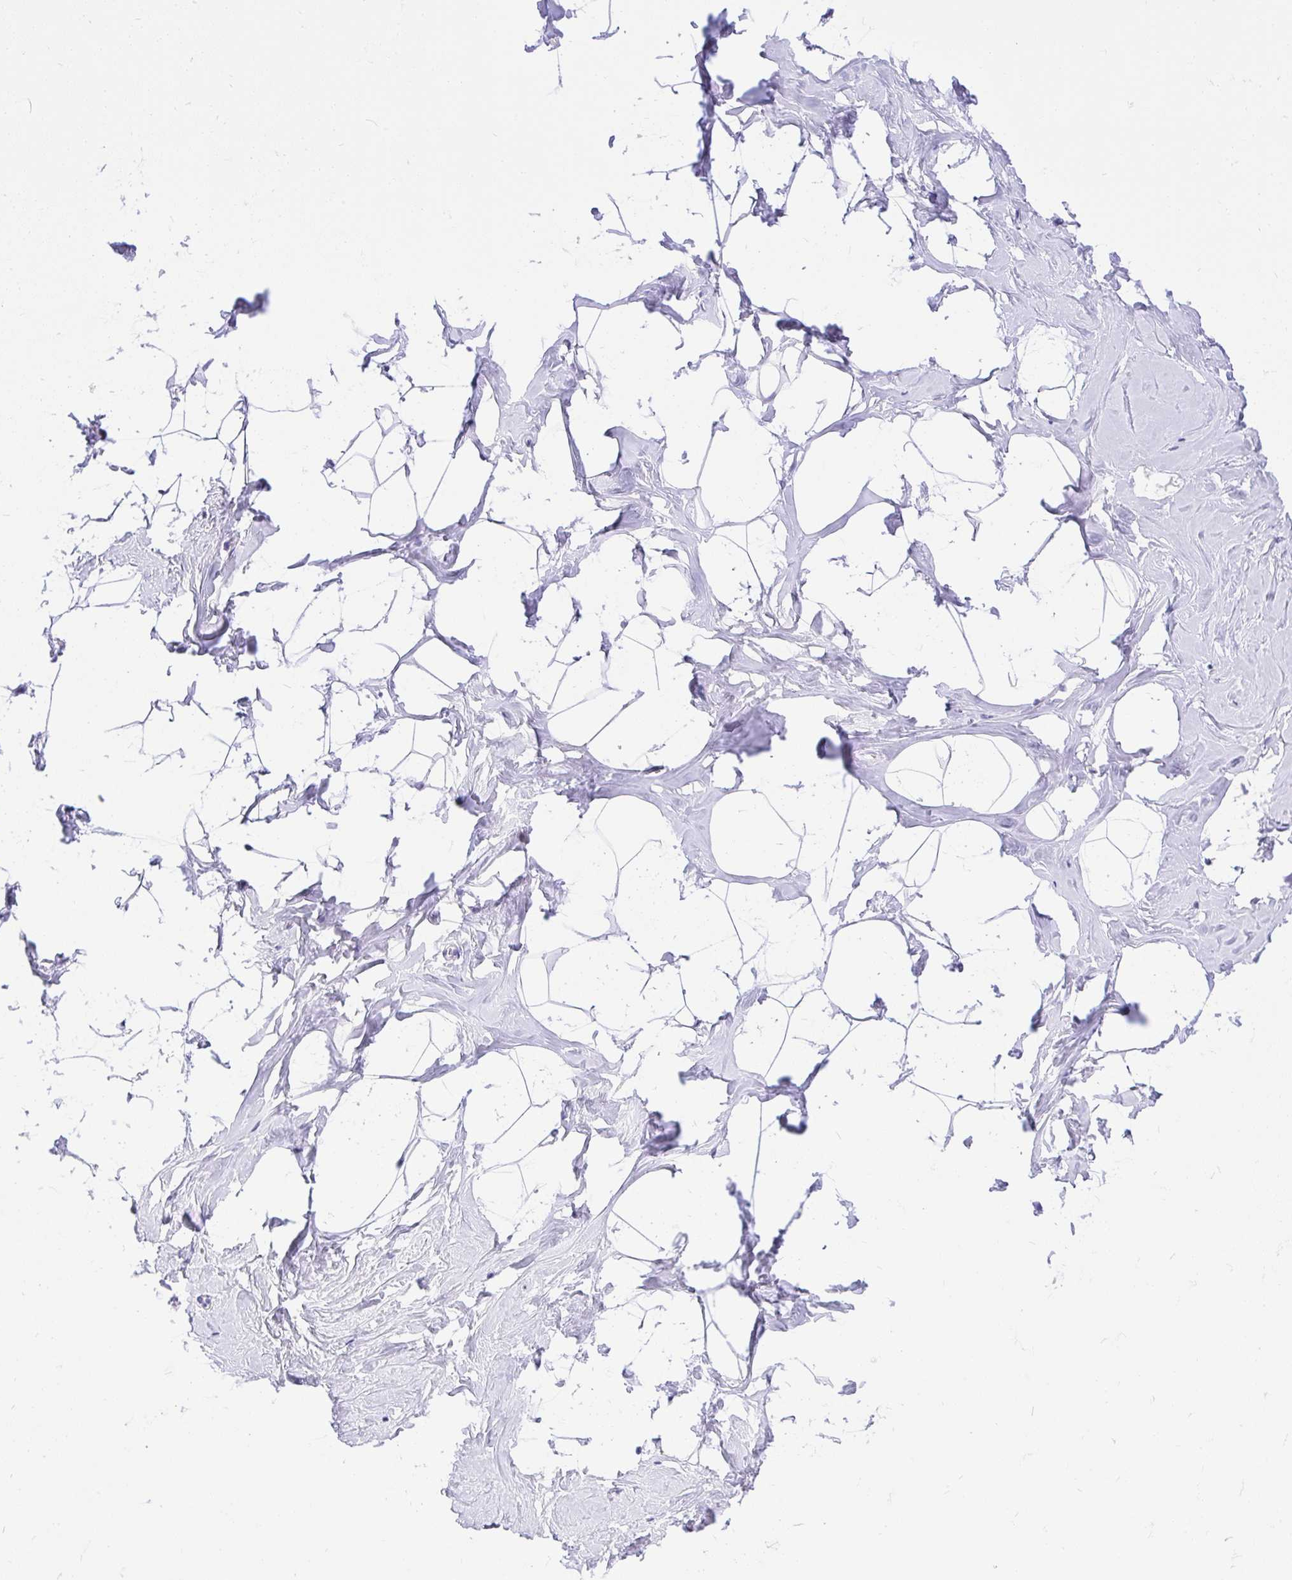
{"staining": {"intensity": "negative", "quantity": "none", "location": "none"}, "tissue": "breast", "cell_type": "Adipocytes", "image_type": "normal", "snomed": [{"axis": "morphology", "description": "Normal tissue, NOS"}, {"axis": "topography", "description": "Breast"}], "caption": "IHC image of unremarkable breast: human breast stained with DAB (3,3'-diaminobenzidine) displays no significant protein expression in adipocytes.", "gene": "GLB1L2", "patient": {"sex": "female", "age": 32}}